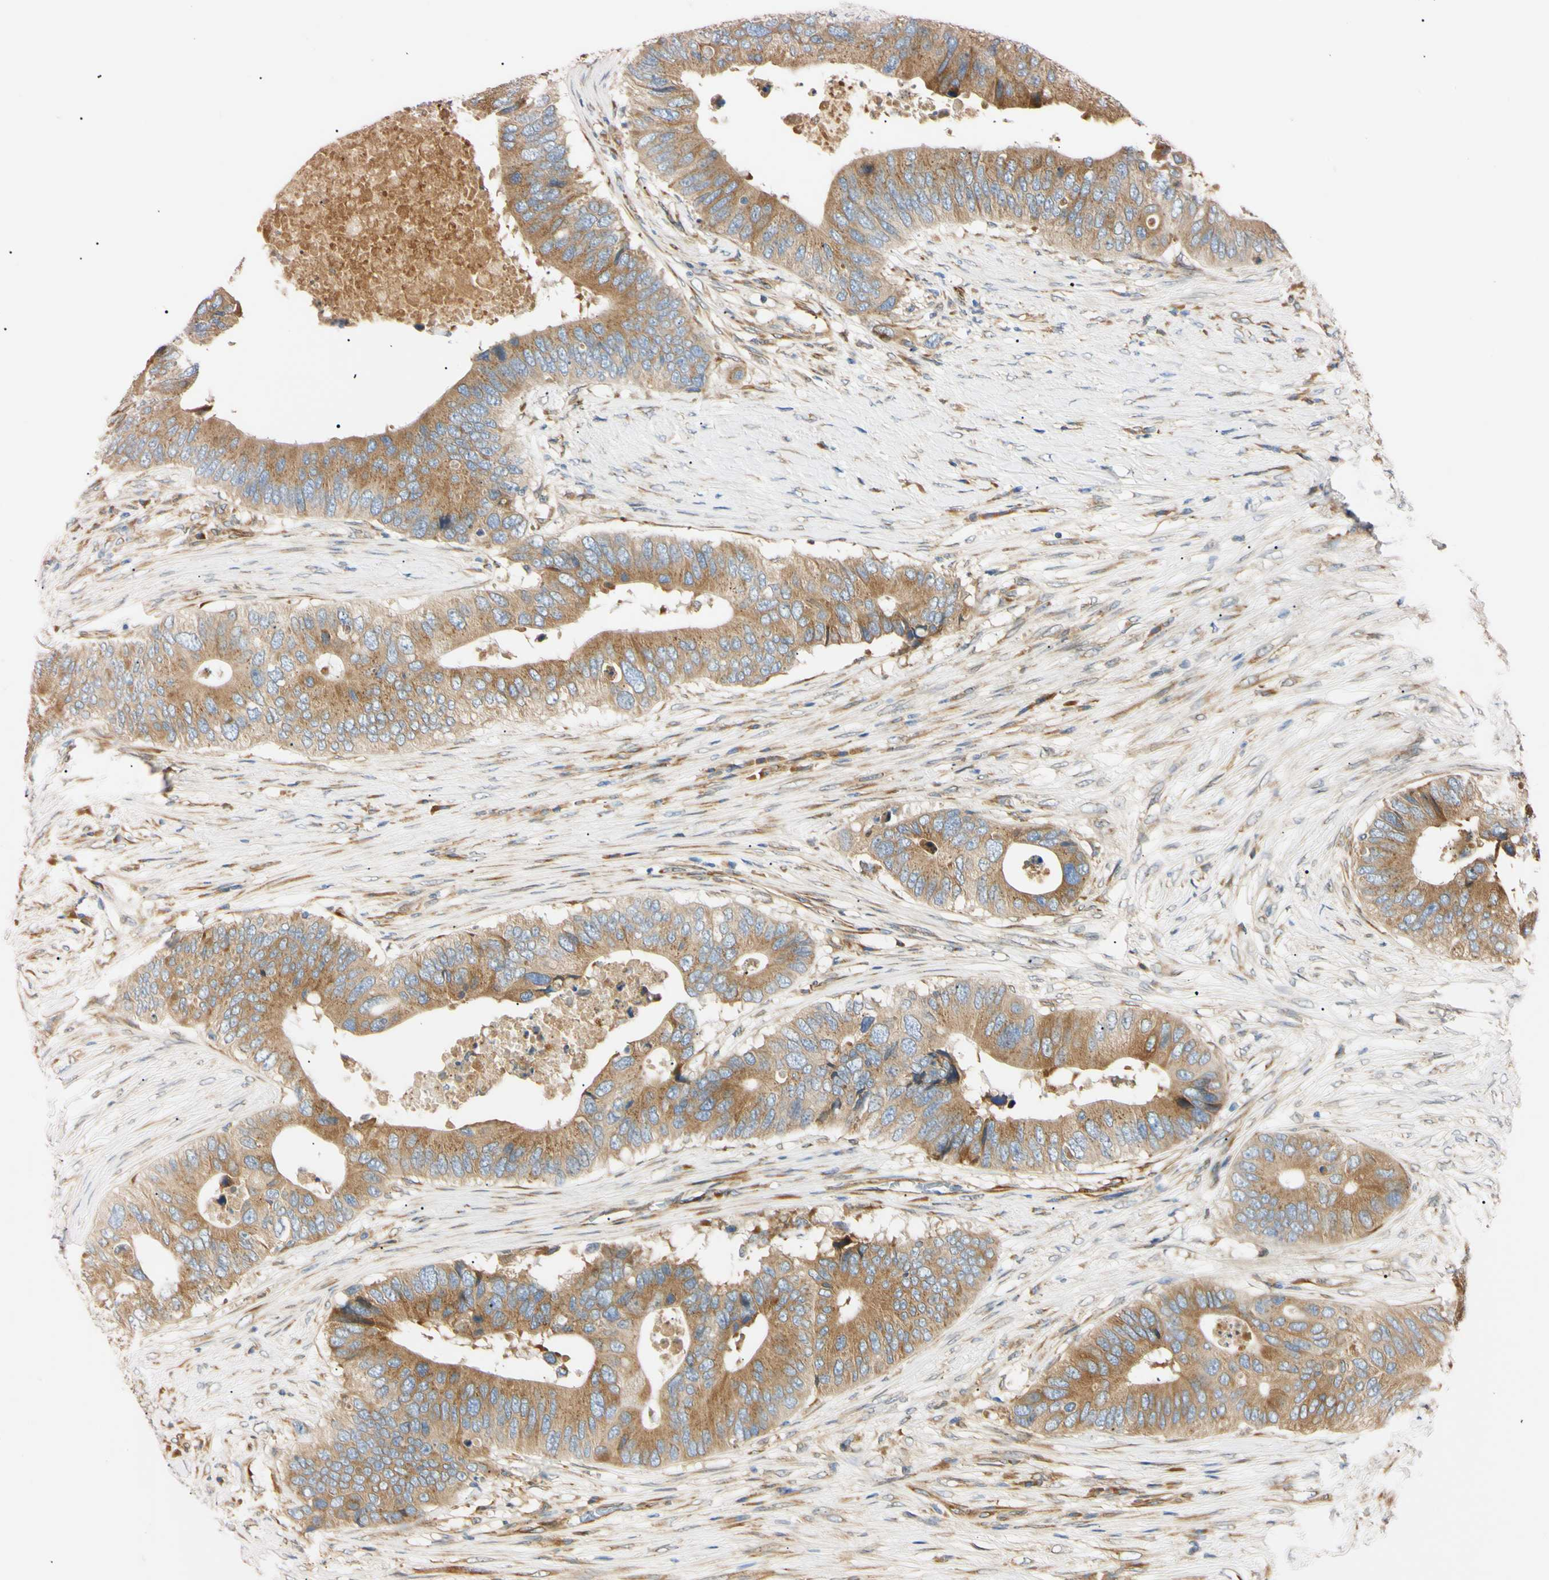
{"staining": {"intensity": "moderate", "quantity": ">75%", "location": "cytoplasmic/membranous"}, "tissue": "colorectal cancer", "cell_type": "Tumor cells", "image_type": "cancer", "snomed": [{"axis": "morphology", "description": "Adenocarcinoma, NOS"}, {"axis": "topography", "description": "Colon"}], "caption": "Immunohistochemical staining of human colorectal adenocarcinoma shows medium levels of moderate cytoplasmic/membranous expression in about >75% of tumor cells.", "gene": "IER3IP1", "patient": {"sex": "male", "age": 71}}